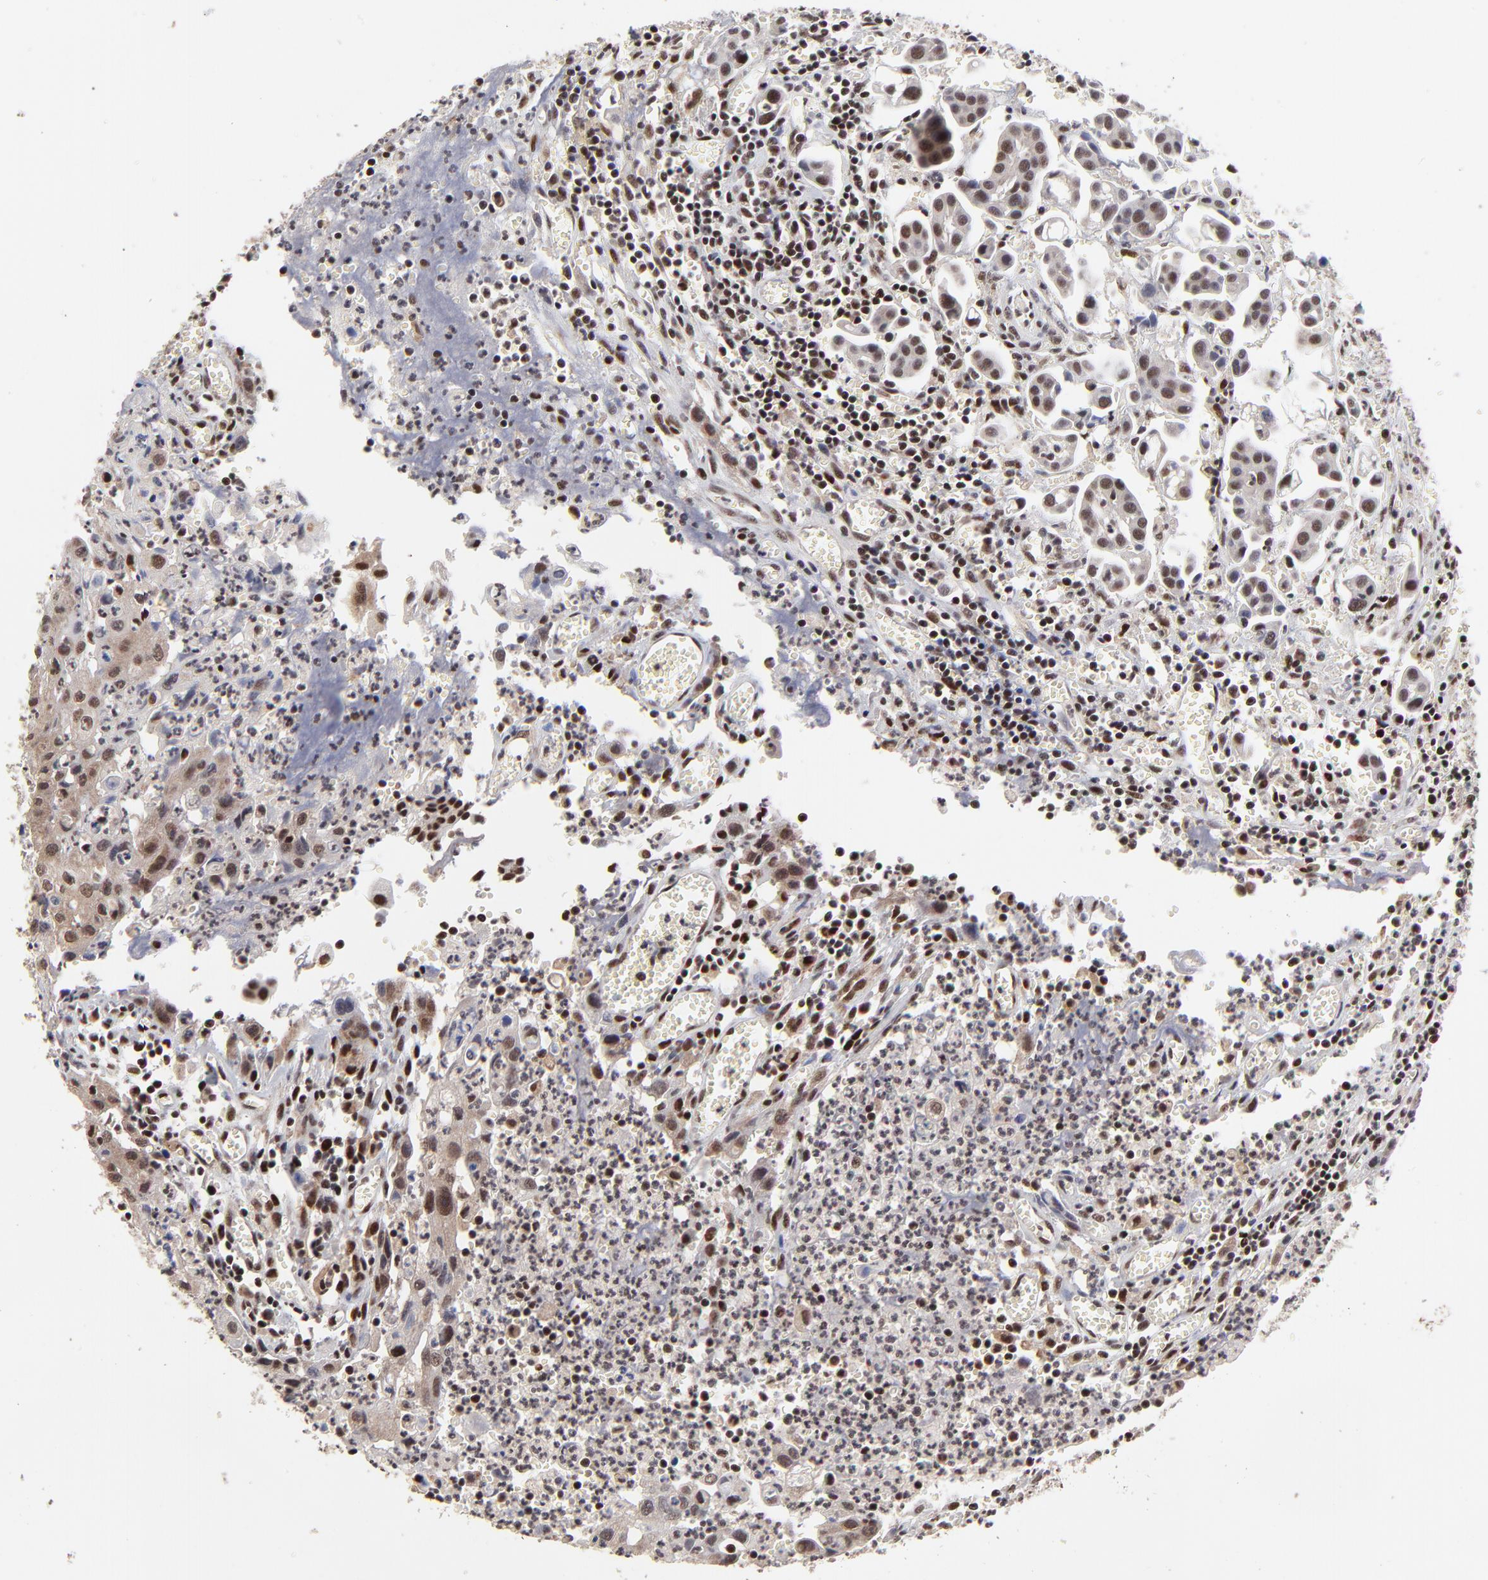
{"staining": {"intensity": "moderate", "quantity": ">75%", "location": "nuclear"}, "tissue": "urothelial cancer", "cell_type": "Tumor cells", "image_type": "cancer", "snomed": [{"axis": "morphology", "description": "Urothelial carcinoma, High grade"}, {"axis": "topography", "description": "Urinary bladder"}], "caption": "Human urothelial cancer stained for a protein (brown) exhibits moderate nuclear positive staining in approximately >75% of tumor cells.", "gene": "RBM22", "patient": {"sex": "male", "age": 66}}